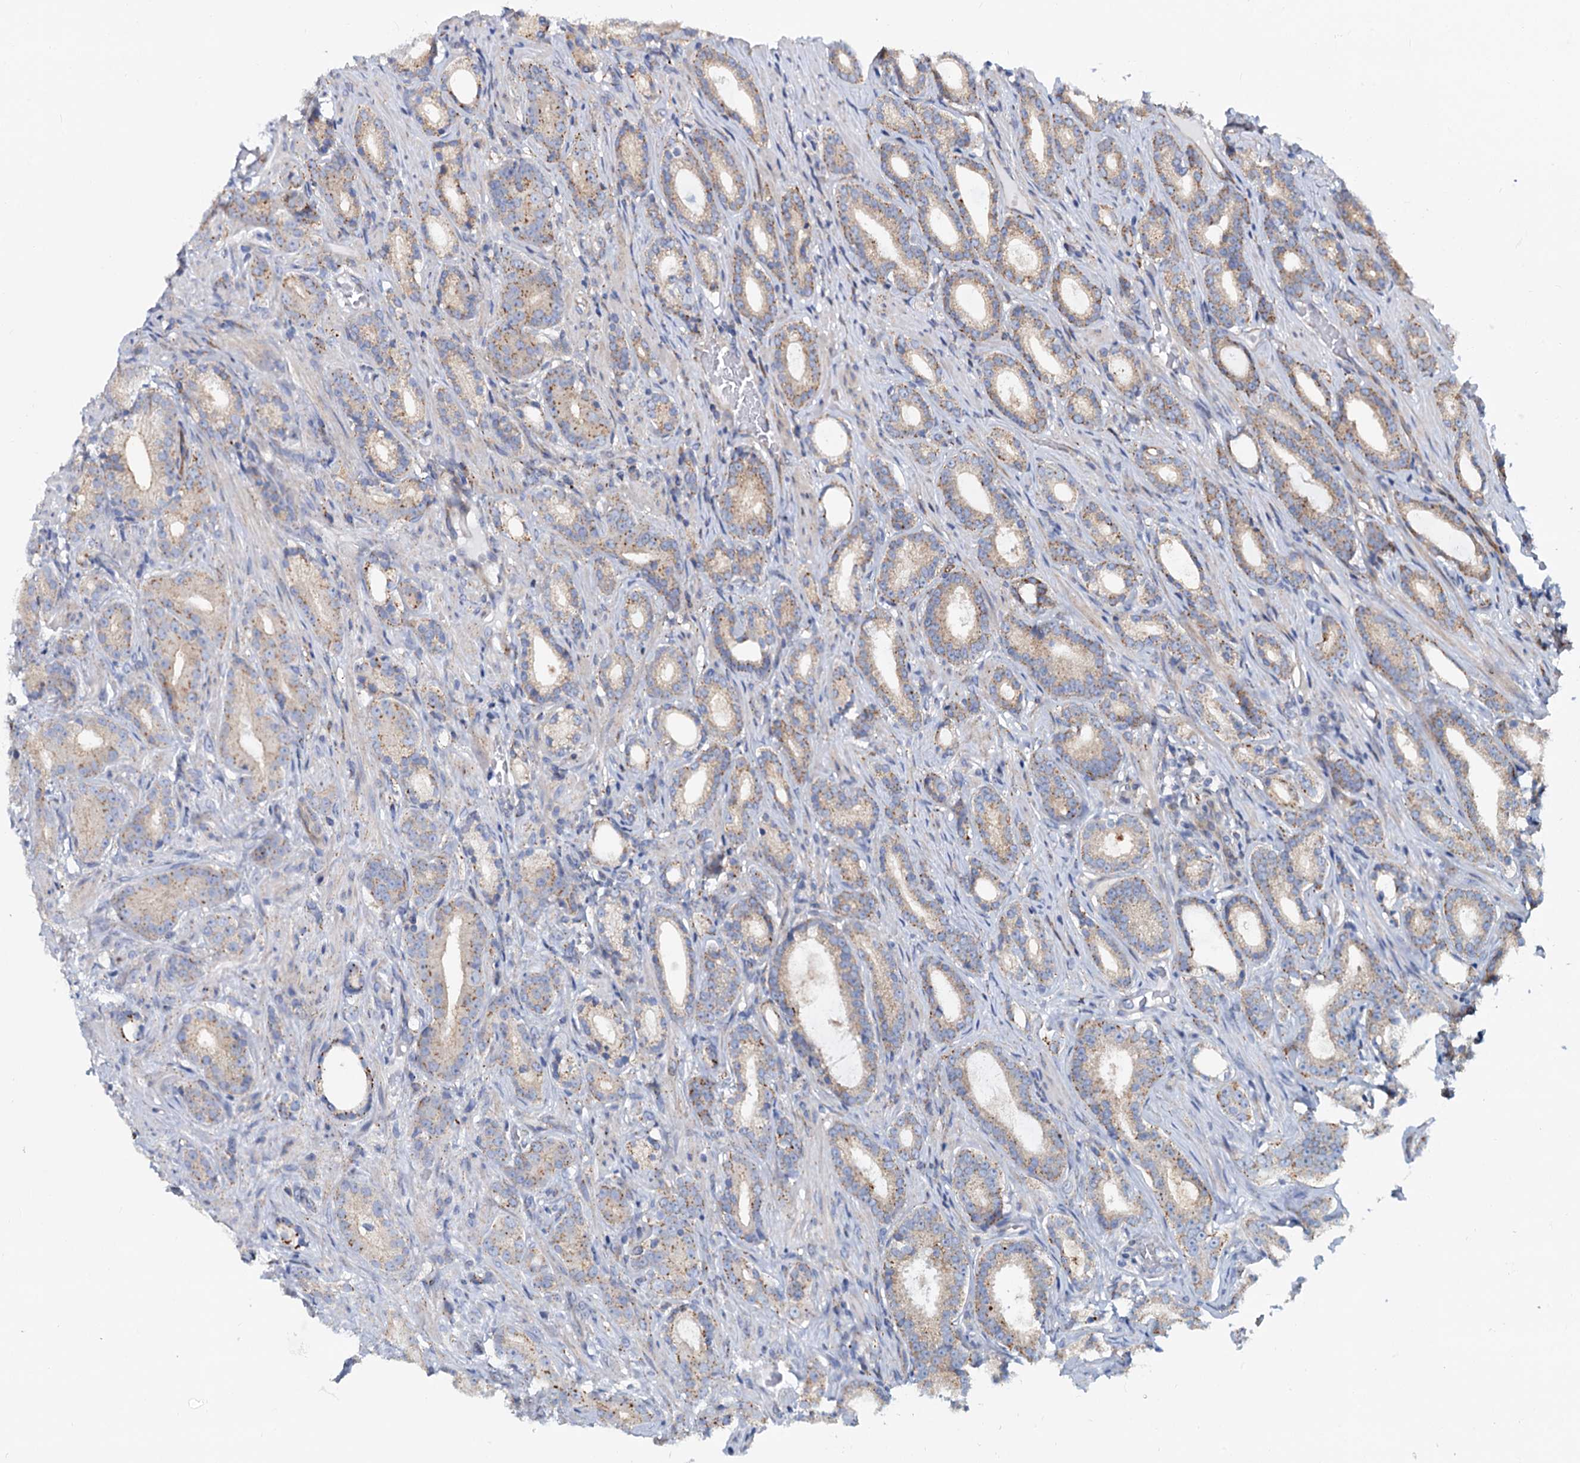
{"staining": {"intensity": "weak", "quantity": "25%-75%", "location": "cytoplasmic/membranous"}, "tissue": "prostate cancer", "cell_type": "Tumor cells", "image_type": "cancer", "snomed": [{"axis": "morphology", "description": "Adenocarcinoma, Low grade"}, {"axis": "topography", "description": "Prostate"}], "caption": "Immunohistochemistry (IHC) of human prostate cancer reveals low levels of weak cytoplasmic/membranous positivity in about 25%-75% of tumor cells. The staining is performed using DAB brown chromogen to label protein expression. The nuclei are counter-stained blue using hematoxylin.", "gene": "PSEN1", "patient": {"sex": "male", "age": 71}}